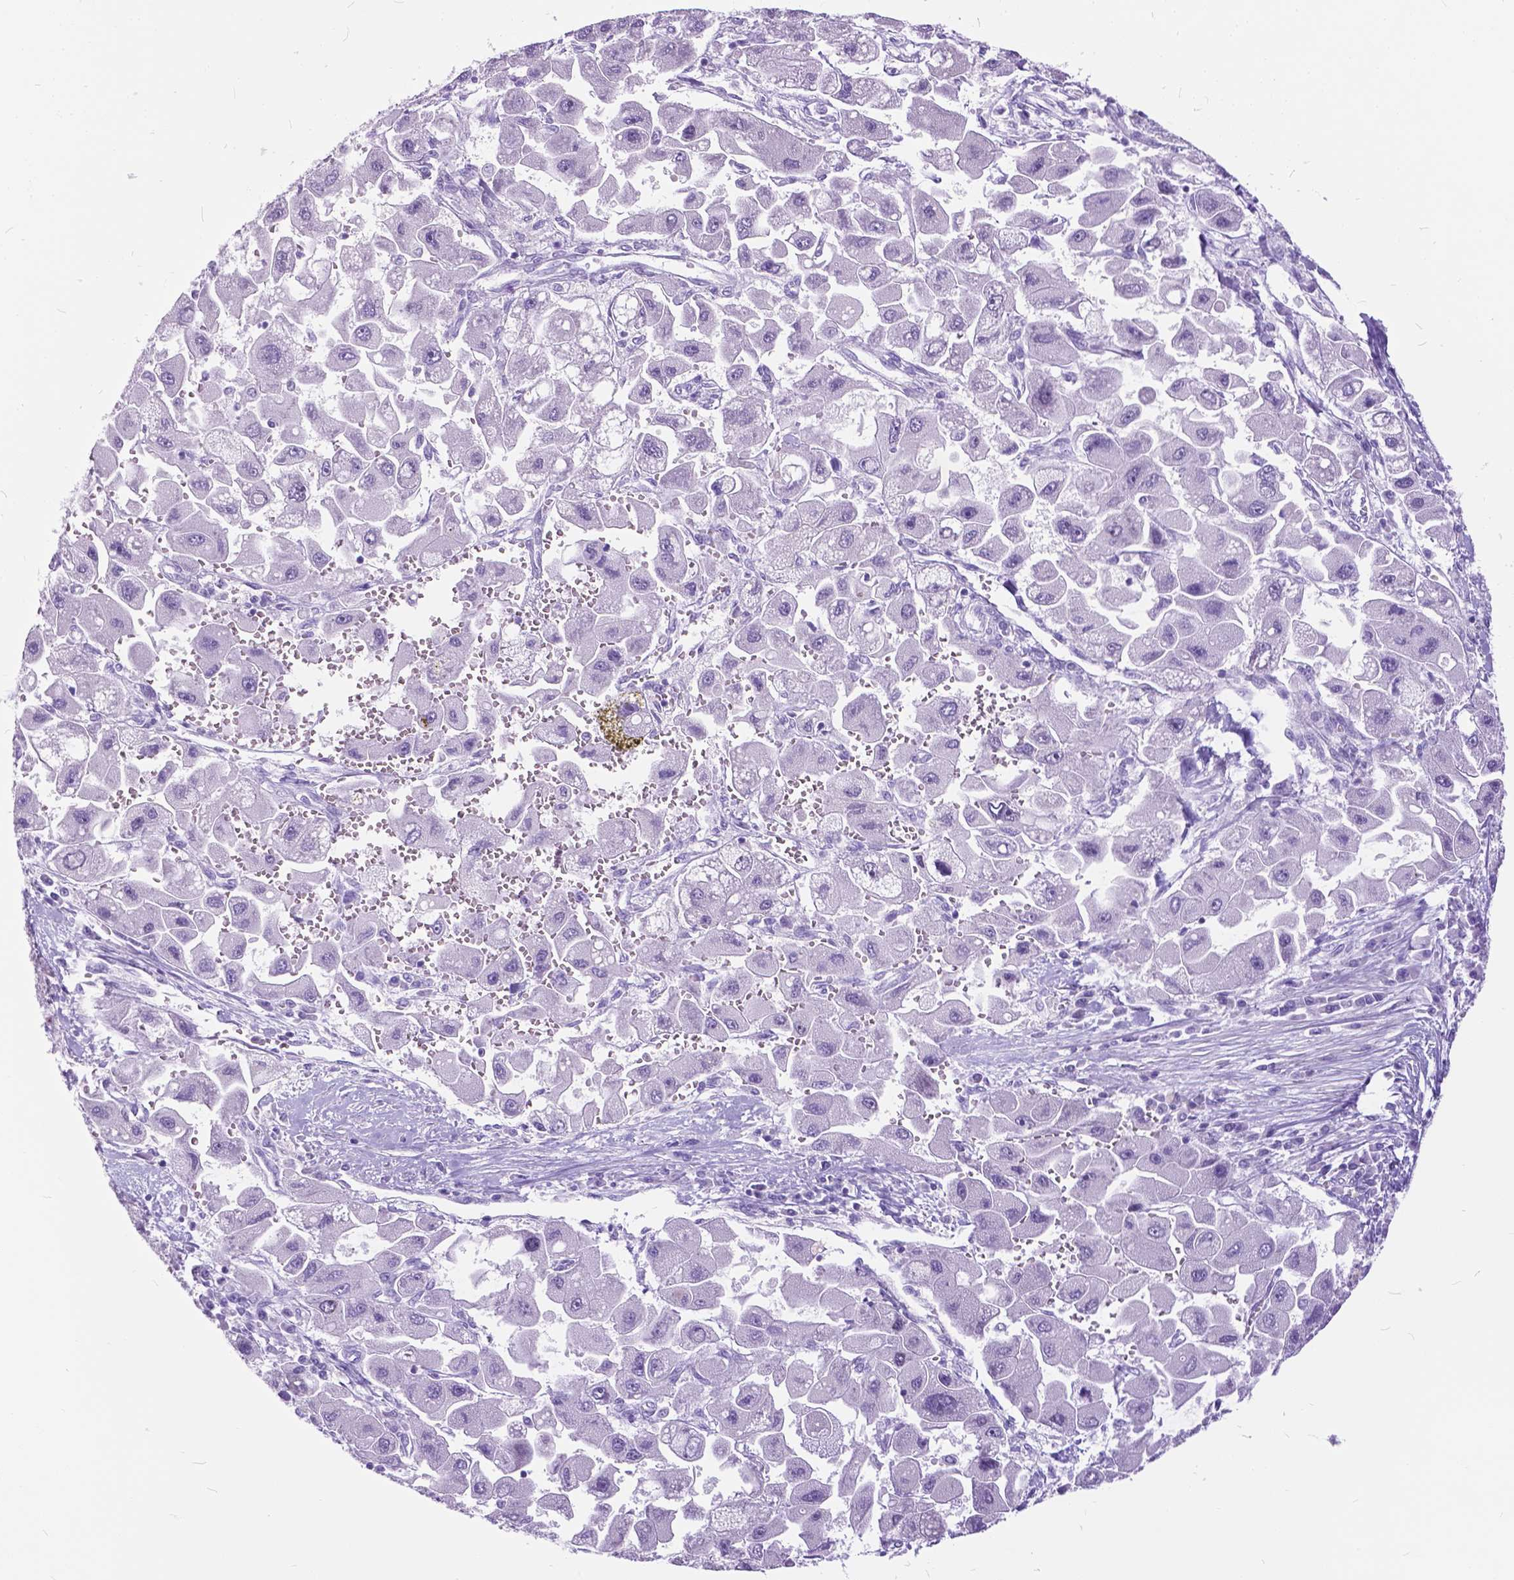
{"staining": {"intensity": "negative", "quantity": "none", "location": "none"}, "tissue": "liver cancer", "cell_type": "Tumor cells", "image_type": "cancer", "snomed": [{"axis": "morphology", "description": "Carcinoma, Hepatocellular, NOS"}, {"axis": "topography", "description": "Liver"}], "caption": "High magnification brightfield microscopy of liver hepatocellular carcinoma stained with DAB (3,3'-diaminobenzidine) (brown) and counterstained with hematoxylin (blue): tumor cells show no significant positivity.", "gene": "BSND", "patient": {"sex": "male", "age": 24}}